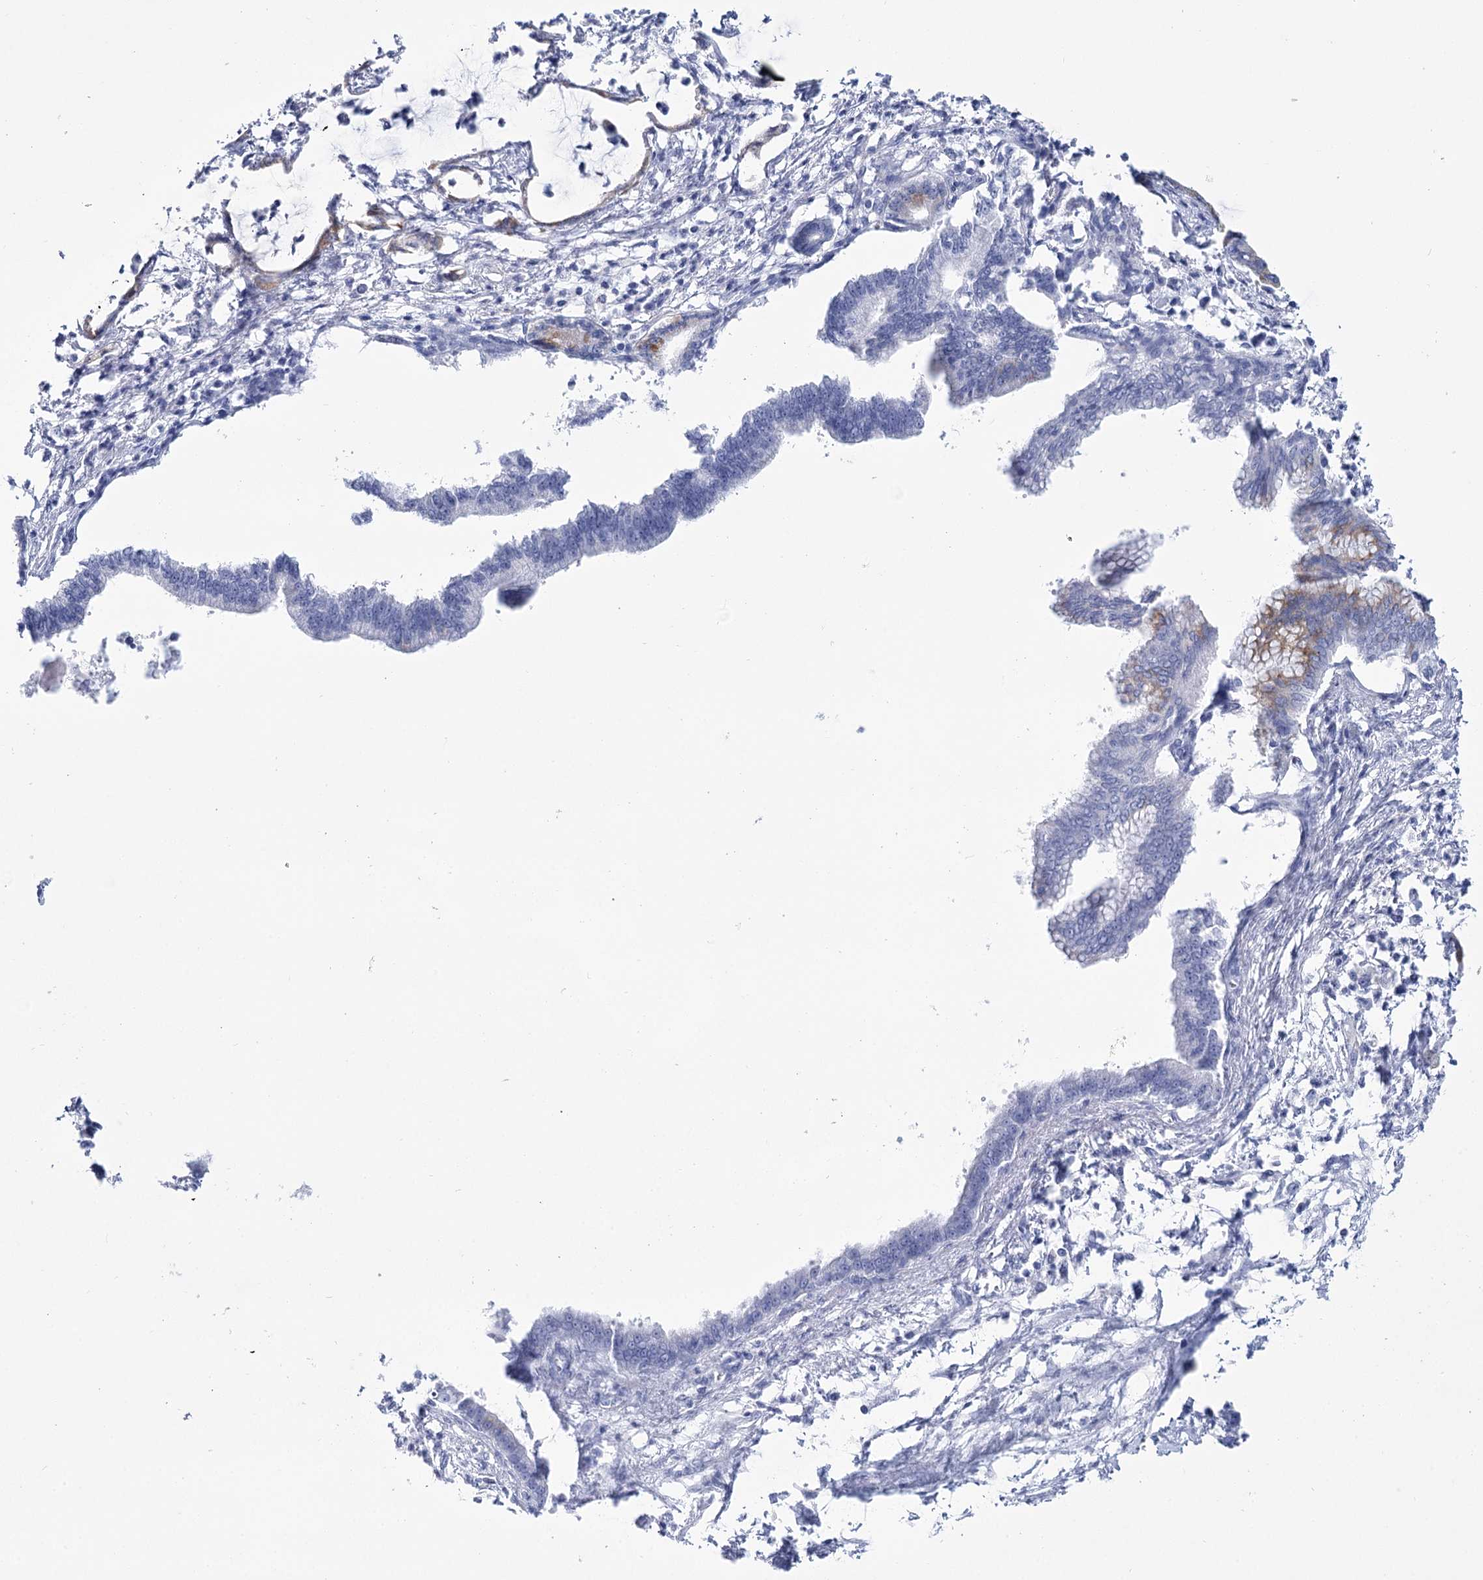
{"staining": {"intensity": "moderate", "quantity": "<25%", "location": "cytoplasmic/membranous"}, "tissue": "pancreatic cancer", "cell_type": "Tumor cells", "image_type": "cancer", "snomed": [{"axis": "morphology", "description": "Adenocarcinoma, NOS"}, {"axis": "topography", "description": "Pancreas"}], "caption": "High-power microscopy captured an immunohistochemistry image of pancreatic adenocarcinoma, revealing moderate cytoplasmic/membranous positivity in about <25% of tumor cells. The protein is shown in brown color, while the nuclei are stained blue.", "gene": "RNF186", "patient": {"sex": "female", "age": 55}}